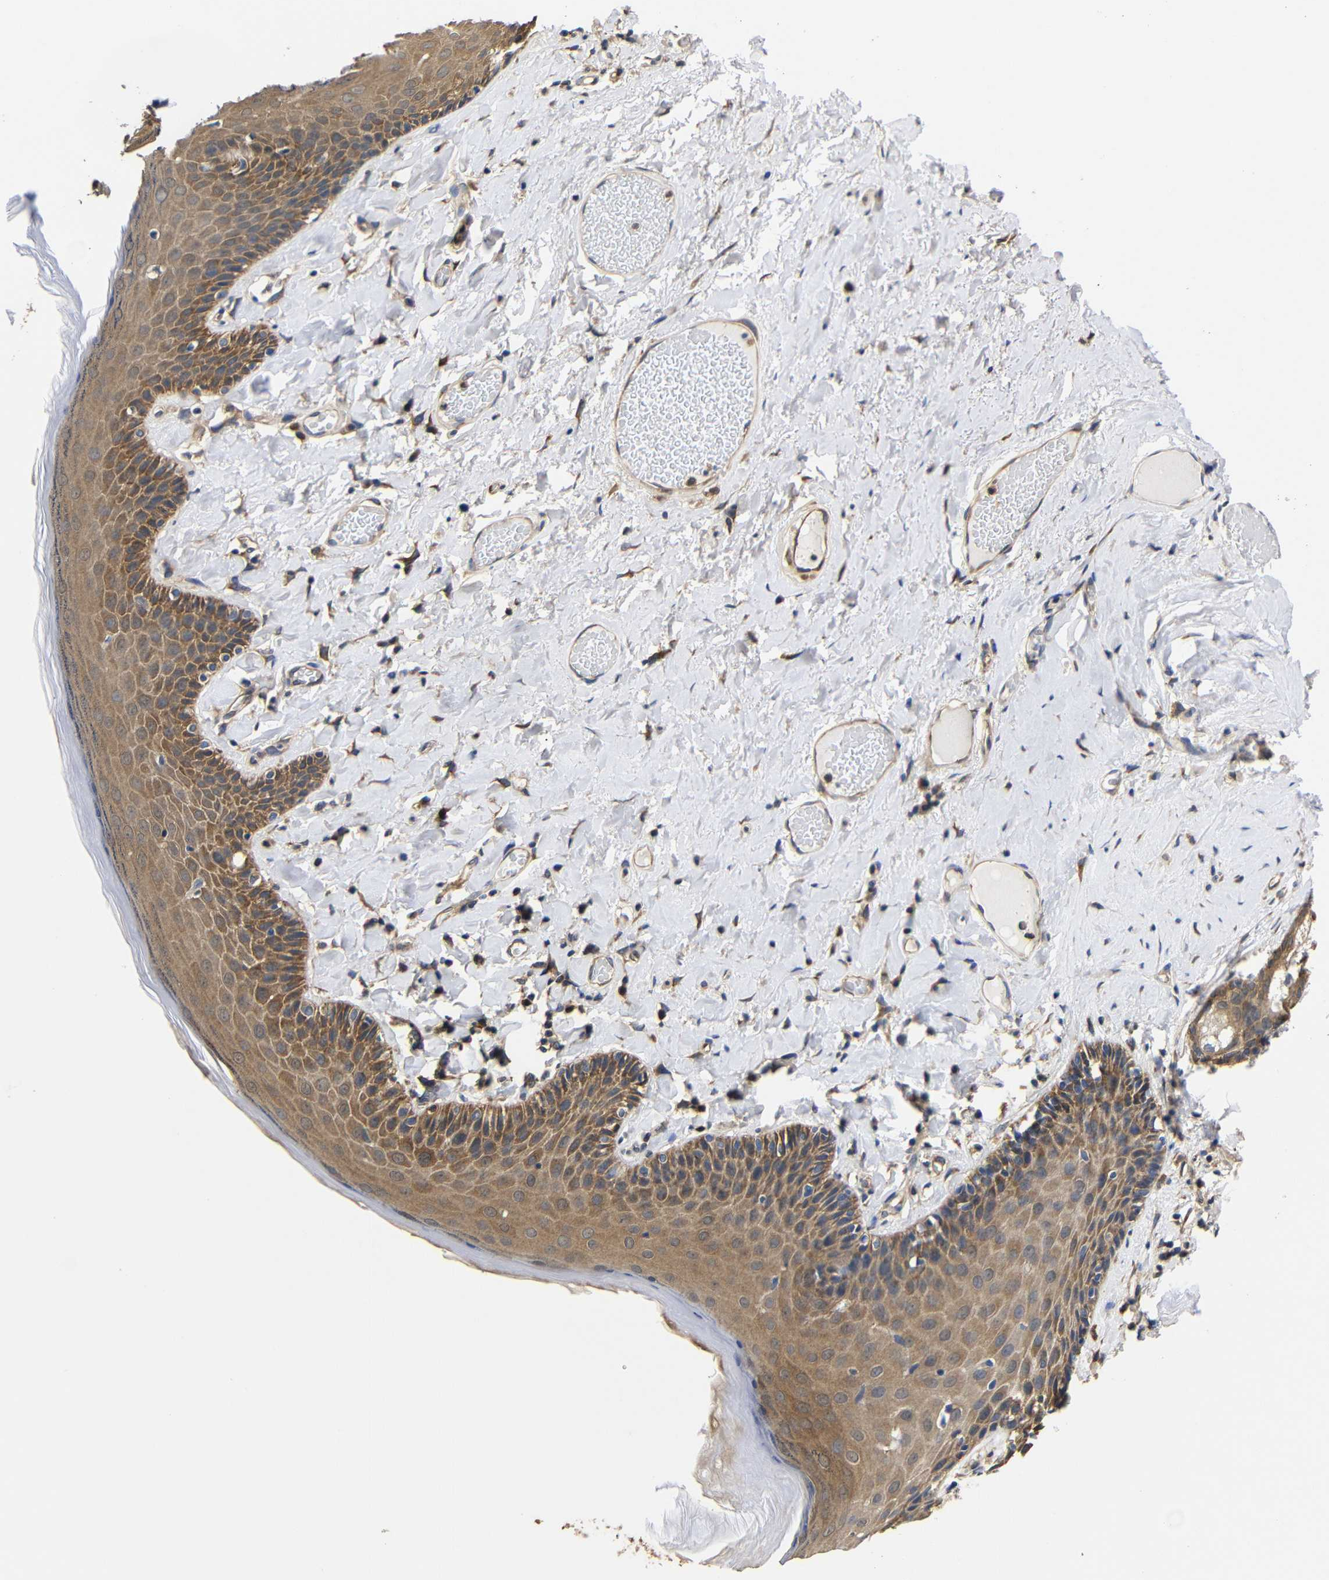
{"staining": {"intensity": "moderate", "quantity": ">75%", "location": "cytoplasmic/membranous"}, "tissue": "skin", "cell_type": "Epidermal cells", "image_type": "normal", "snomed": [{"axis": "morphology", "description": "Normal tissue, NOS"}, {"axis": "topography", "description": "Anal"}], "caption": "The photomicrograph exhibits a brown stain indicating the presence of a protein in the cytoplasmic/membranous of epidermal cells in skin. The staining is performed using DAB (3,3'-diaminobenzidine) brown chromogen to label protein expression. The nuclei are counter-stained blue using hematoxylin.", "gene": "LRRCC1", "patient": {"sex": "male", "age": 69}}